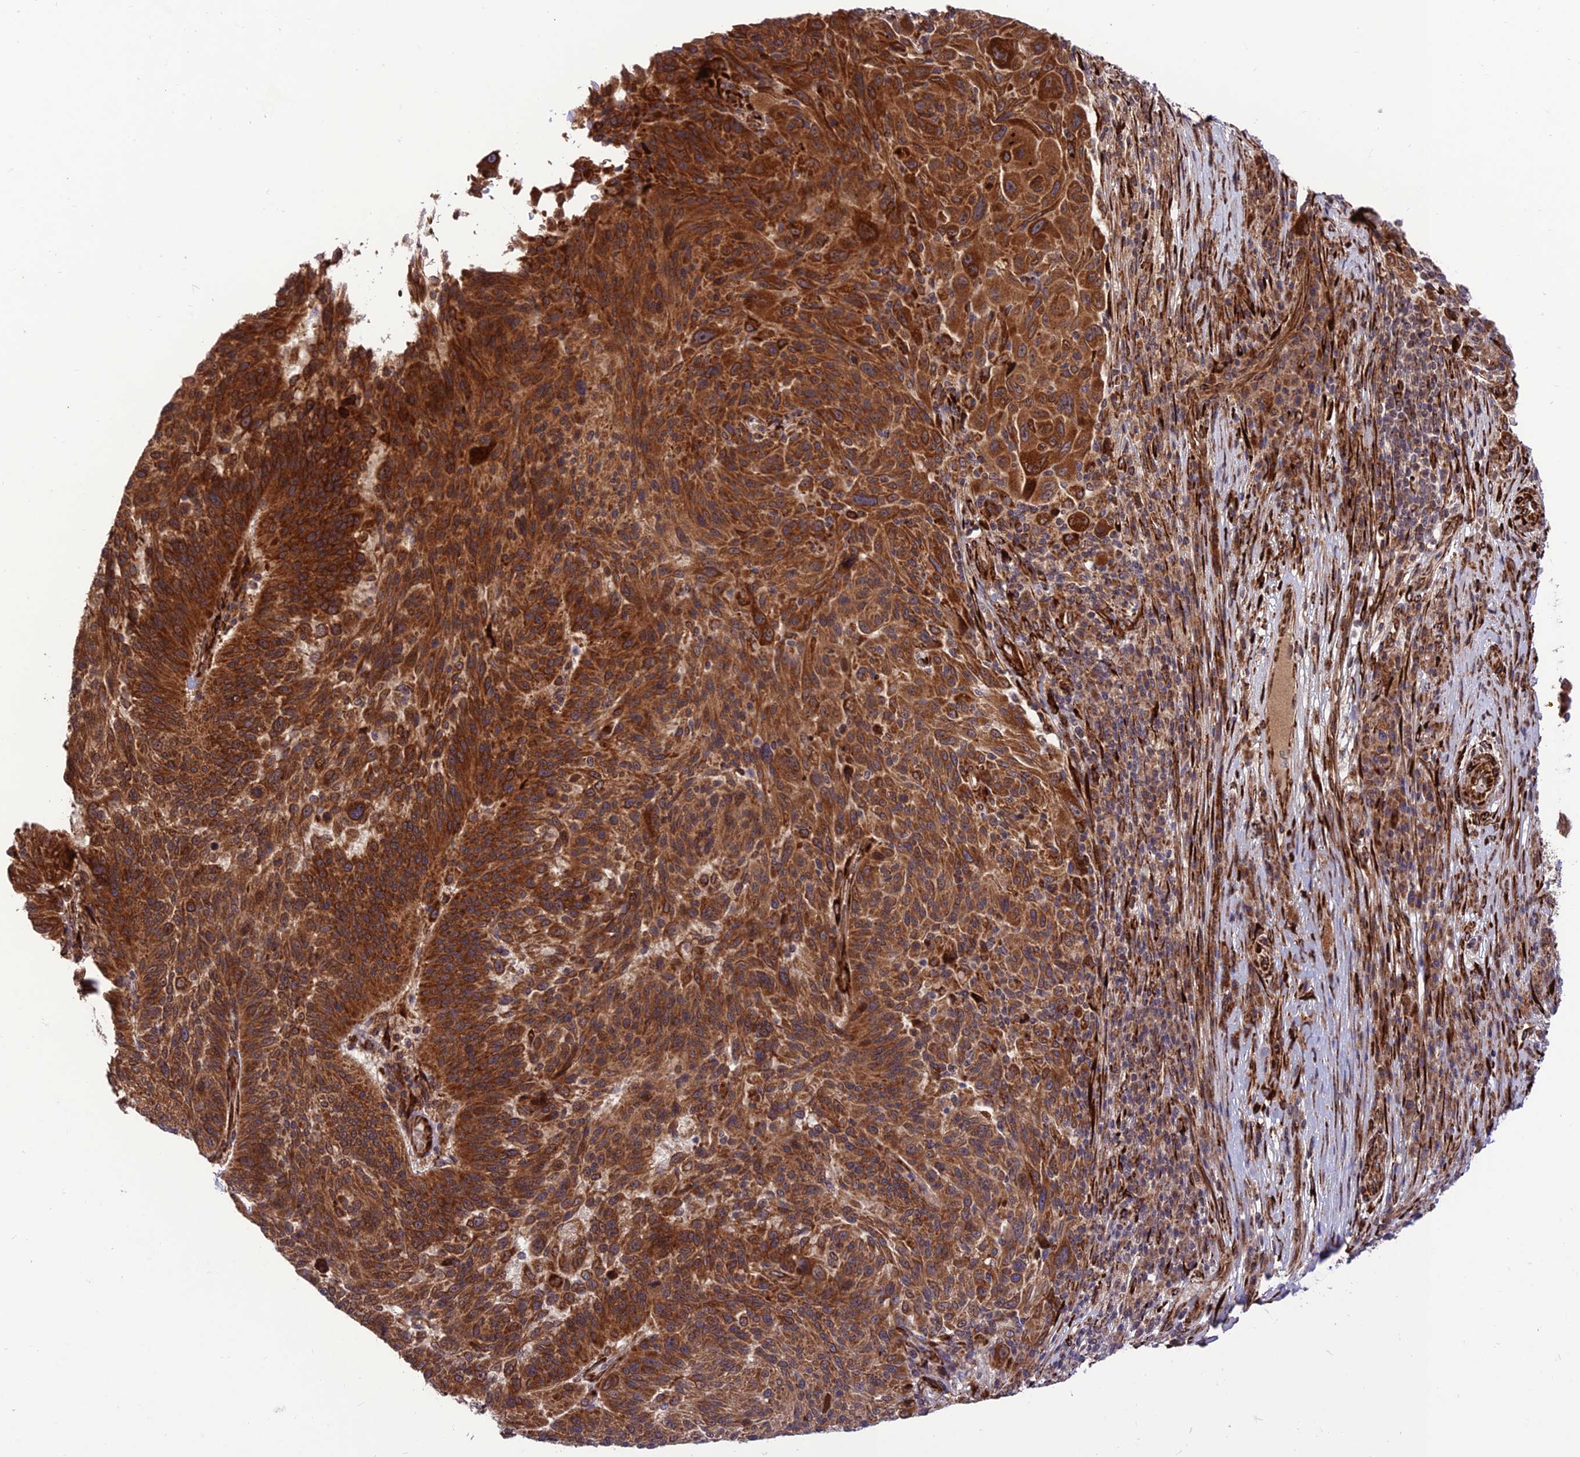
{"staining": {"intensity": "strong", "quantity": ">75%", "location": "cytoplasmic/membranous,nuclear"}, "tissue": "melanoma", "cell_type": "Tumor cells", "image_type": "cancer", "snomed": [{"axis": "morphology", "description": "Malignant melanoma, NOS"}, {"axis": "topography", "description": "Skin"}], "caption": "Melanoma tissue shows strong cytoplasmic/membranous and nuclear positivity in approximately >75% of tumor cells, visualized by immunohistochemistry.", "gene": "CRTAP", "patient": {"sex": "male", "age": 53}}